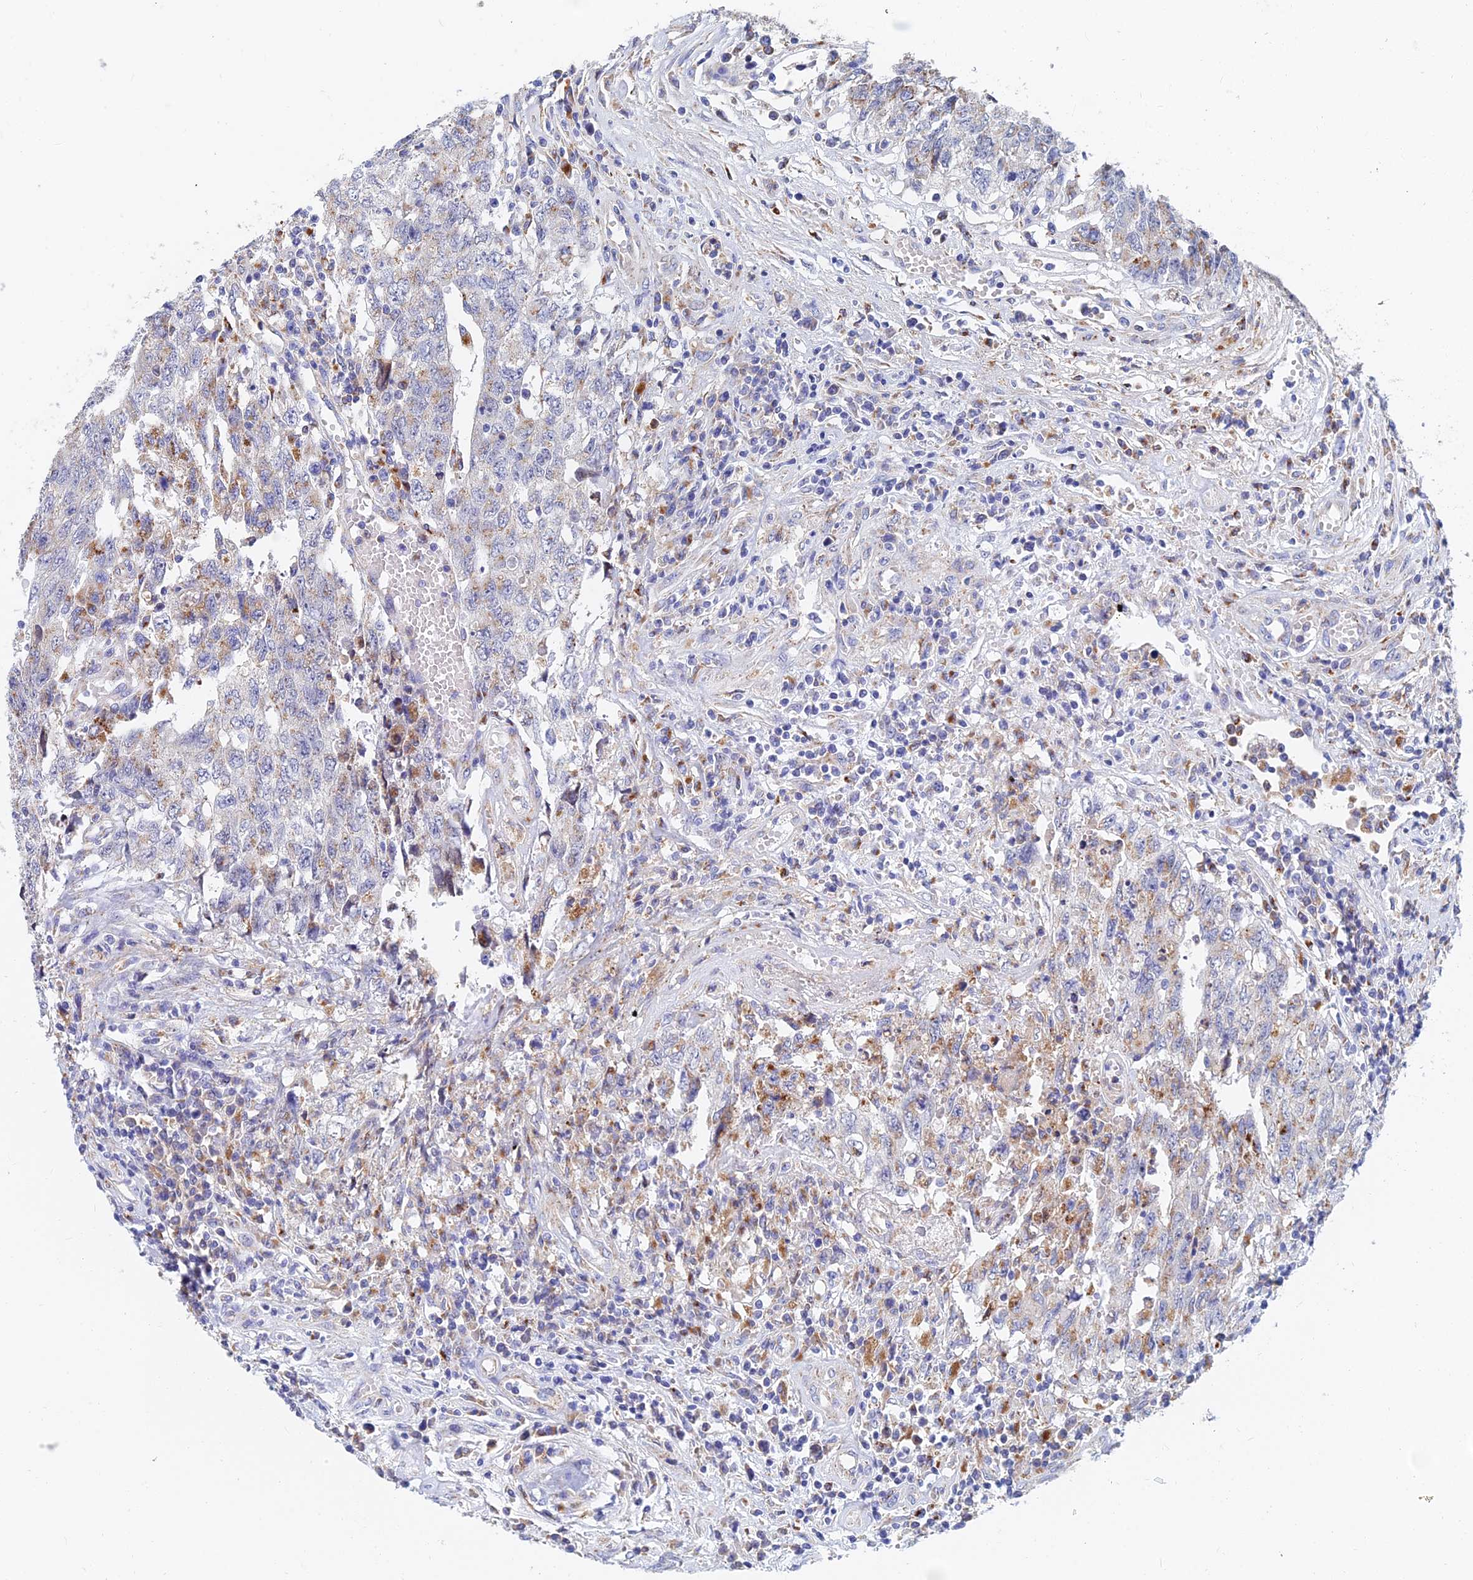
{"staining": {"intensity": "moderate", "quantity": "25%-75%", "location": "cytoplasmic/membranous"}, "tissue": "testis cancer", "cell_type": "Tumor cells", "image_type": "cancer", "snomed": [{"axis": "morphology", "description": "Carcinoma, Embryonal, NOS"}, {"axis": "topography", "description": "Testis"}], "caption": "Immunohistochemical staining of human testis cancer shows moderate cytoplasmic/membranous protein staining in about 25%-75% of tumor cells.", "gene": "SPNS1", "patient": {"sex": "male", "age": 34}}